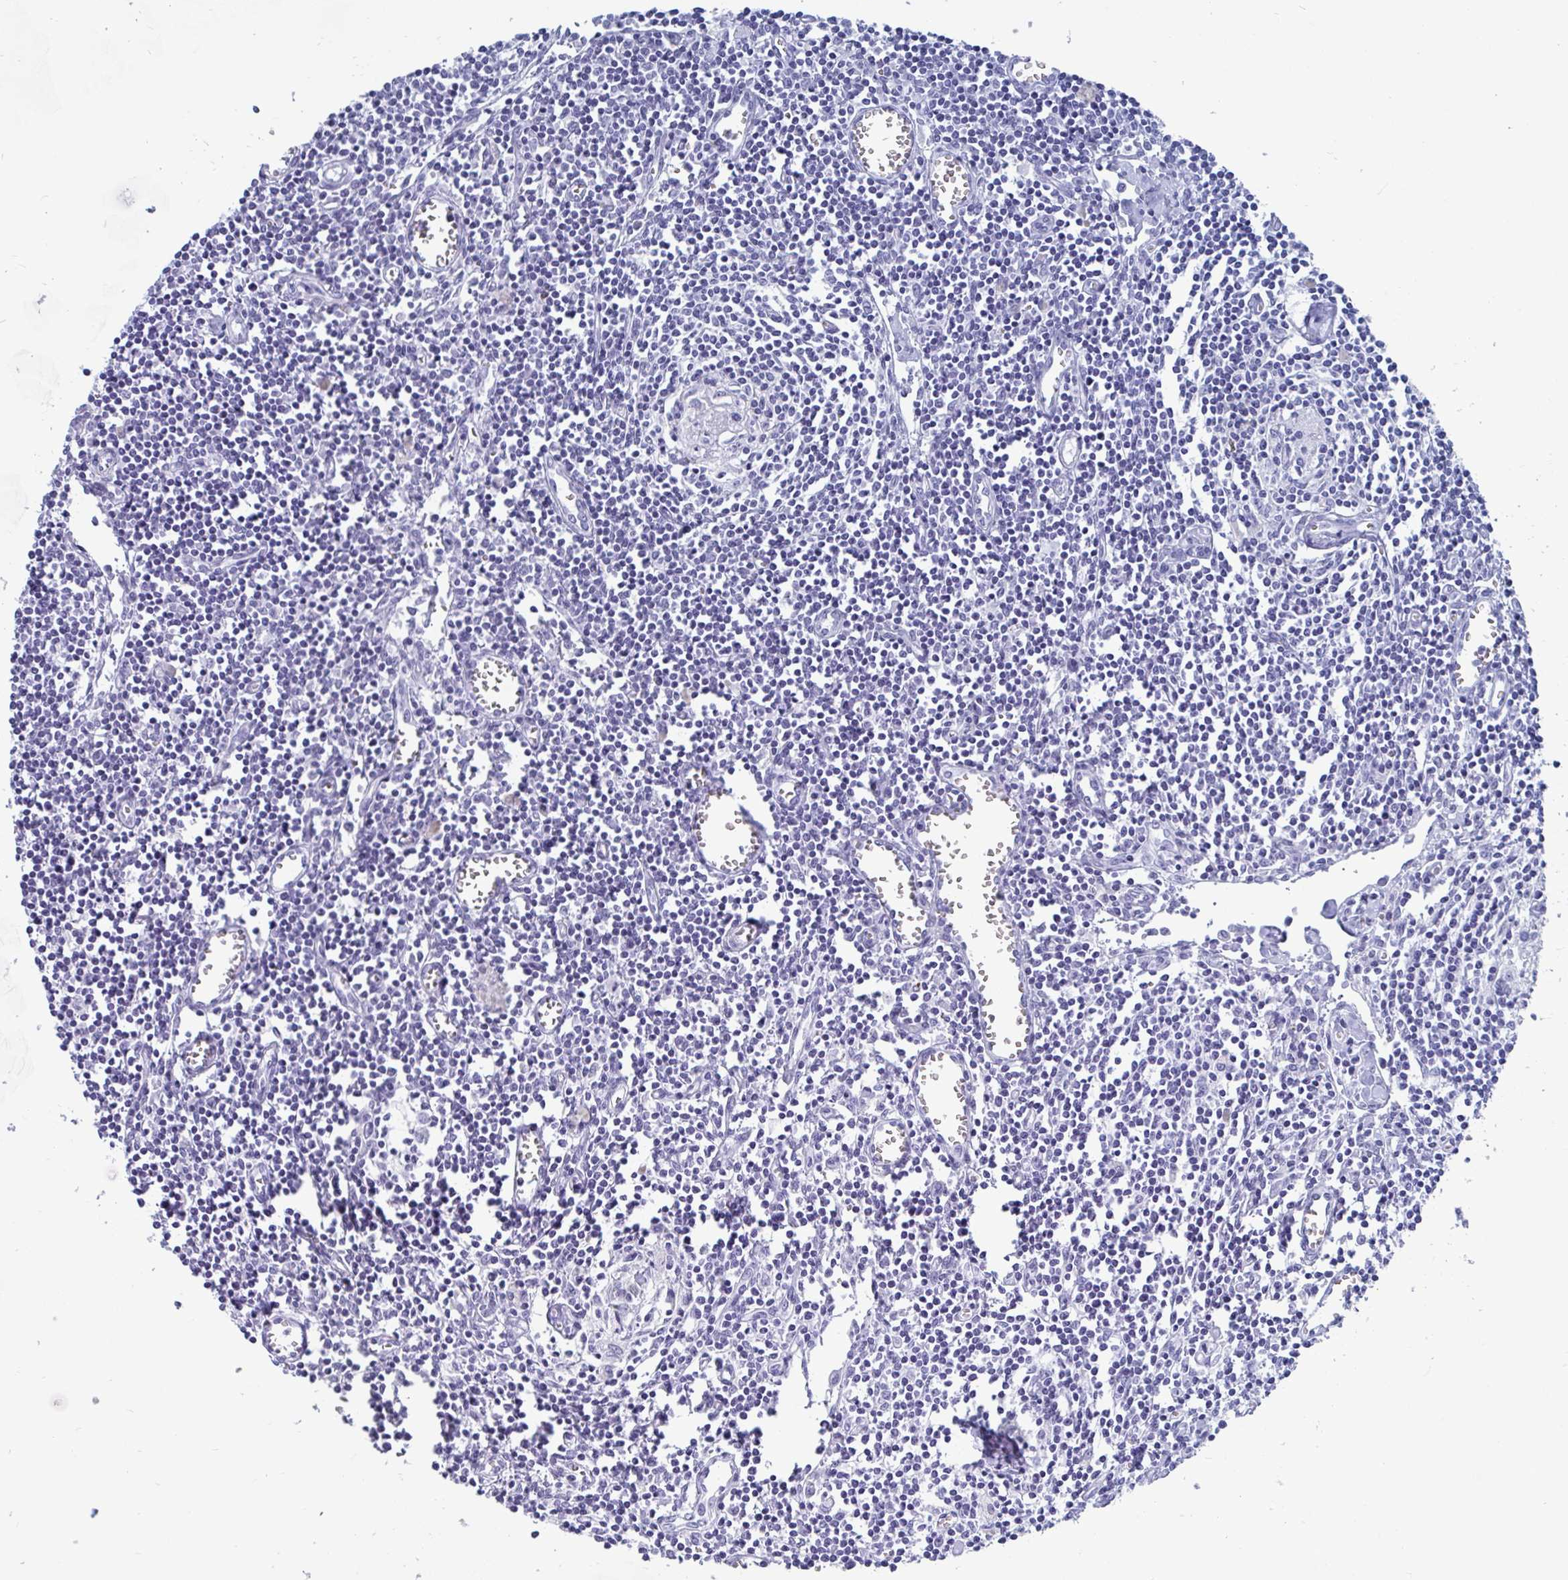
{"staining": {"intensity": "negative", "quantity": "none", "location": "none"}, "tissue": "lymph node", "cell_type": "Germinal center cells", "image_type": "normal", "snomed": [{"axis": "morphology", "description": "Normal tissue, NOS"}, {"axis": "topography", "description": "Lymph node"}], "caption": "This is an IHC histopathology image of unremarkable lymph node. There is no expression in germinal center cells.", "gene": "GKN2", "patient": {"sex": "male", "age": 66}}